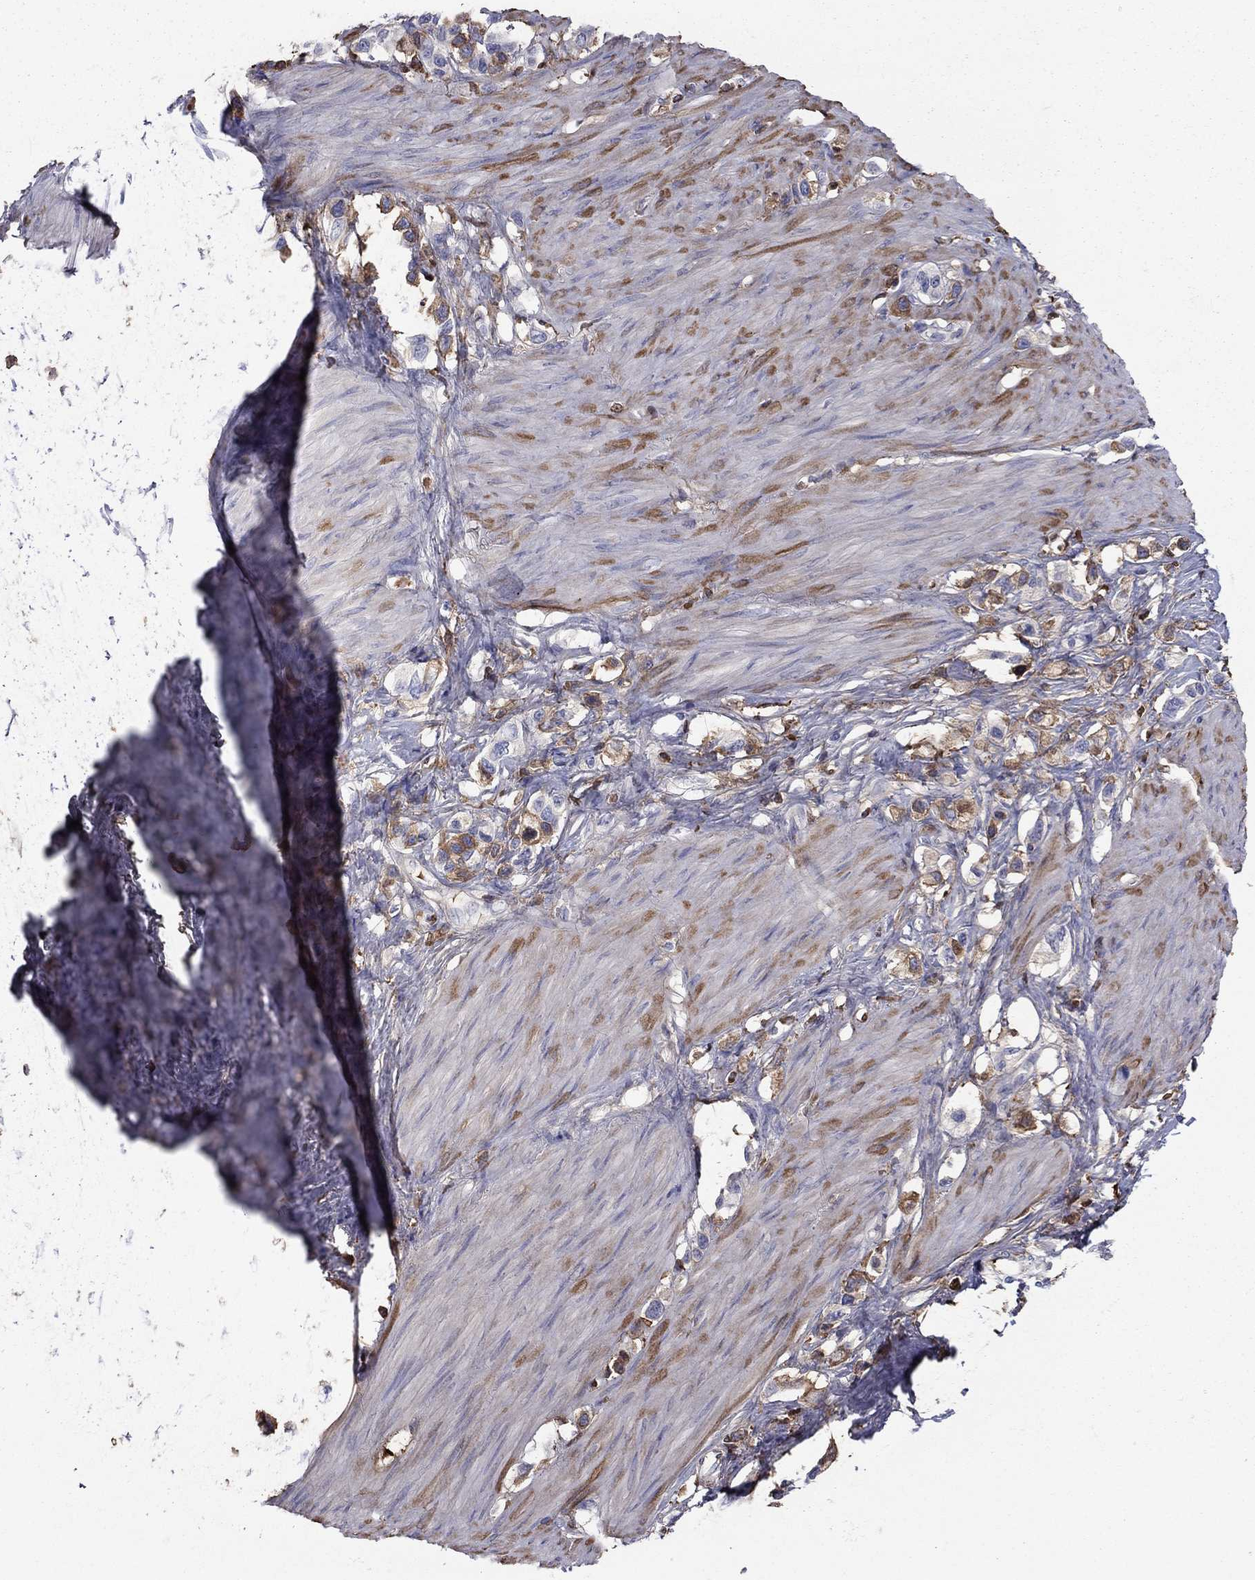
{"staining": {"intensity": "strong", "quantity": "25%-75%", "location": "cytoplasmic/membranous"}, "tissue": "stomach cancer", "cell_type": "Tumor cells", "image_type": "cancer", "snomed": [{"axis": "morphology", "description": "Normal tissue, NOS"}, {"axis": "morphology", "description": "Adenocarcinoma, NOS"}, {"axis": "morphology", "description": "Adenocarcinoma, High grade"}, {"axis": "topography", "description": "Stomach, upper"}, {"axis": "topography", "description": "Stomach"}], "caption": "Approximately 25%-75% of tumor cells in human stomach cancer display strong cytoplasmic/membranous protein positivity as visualized by brown immunohistochemical staining.", "gene": "HPX", "patient": {"sex": "female", "age": 65}}